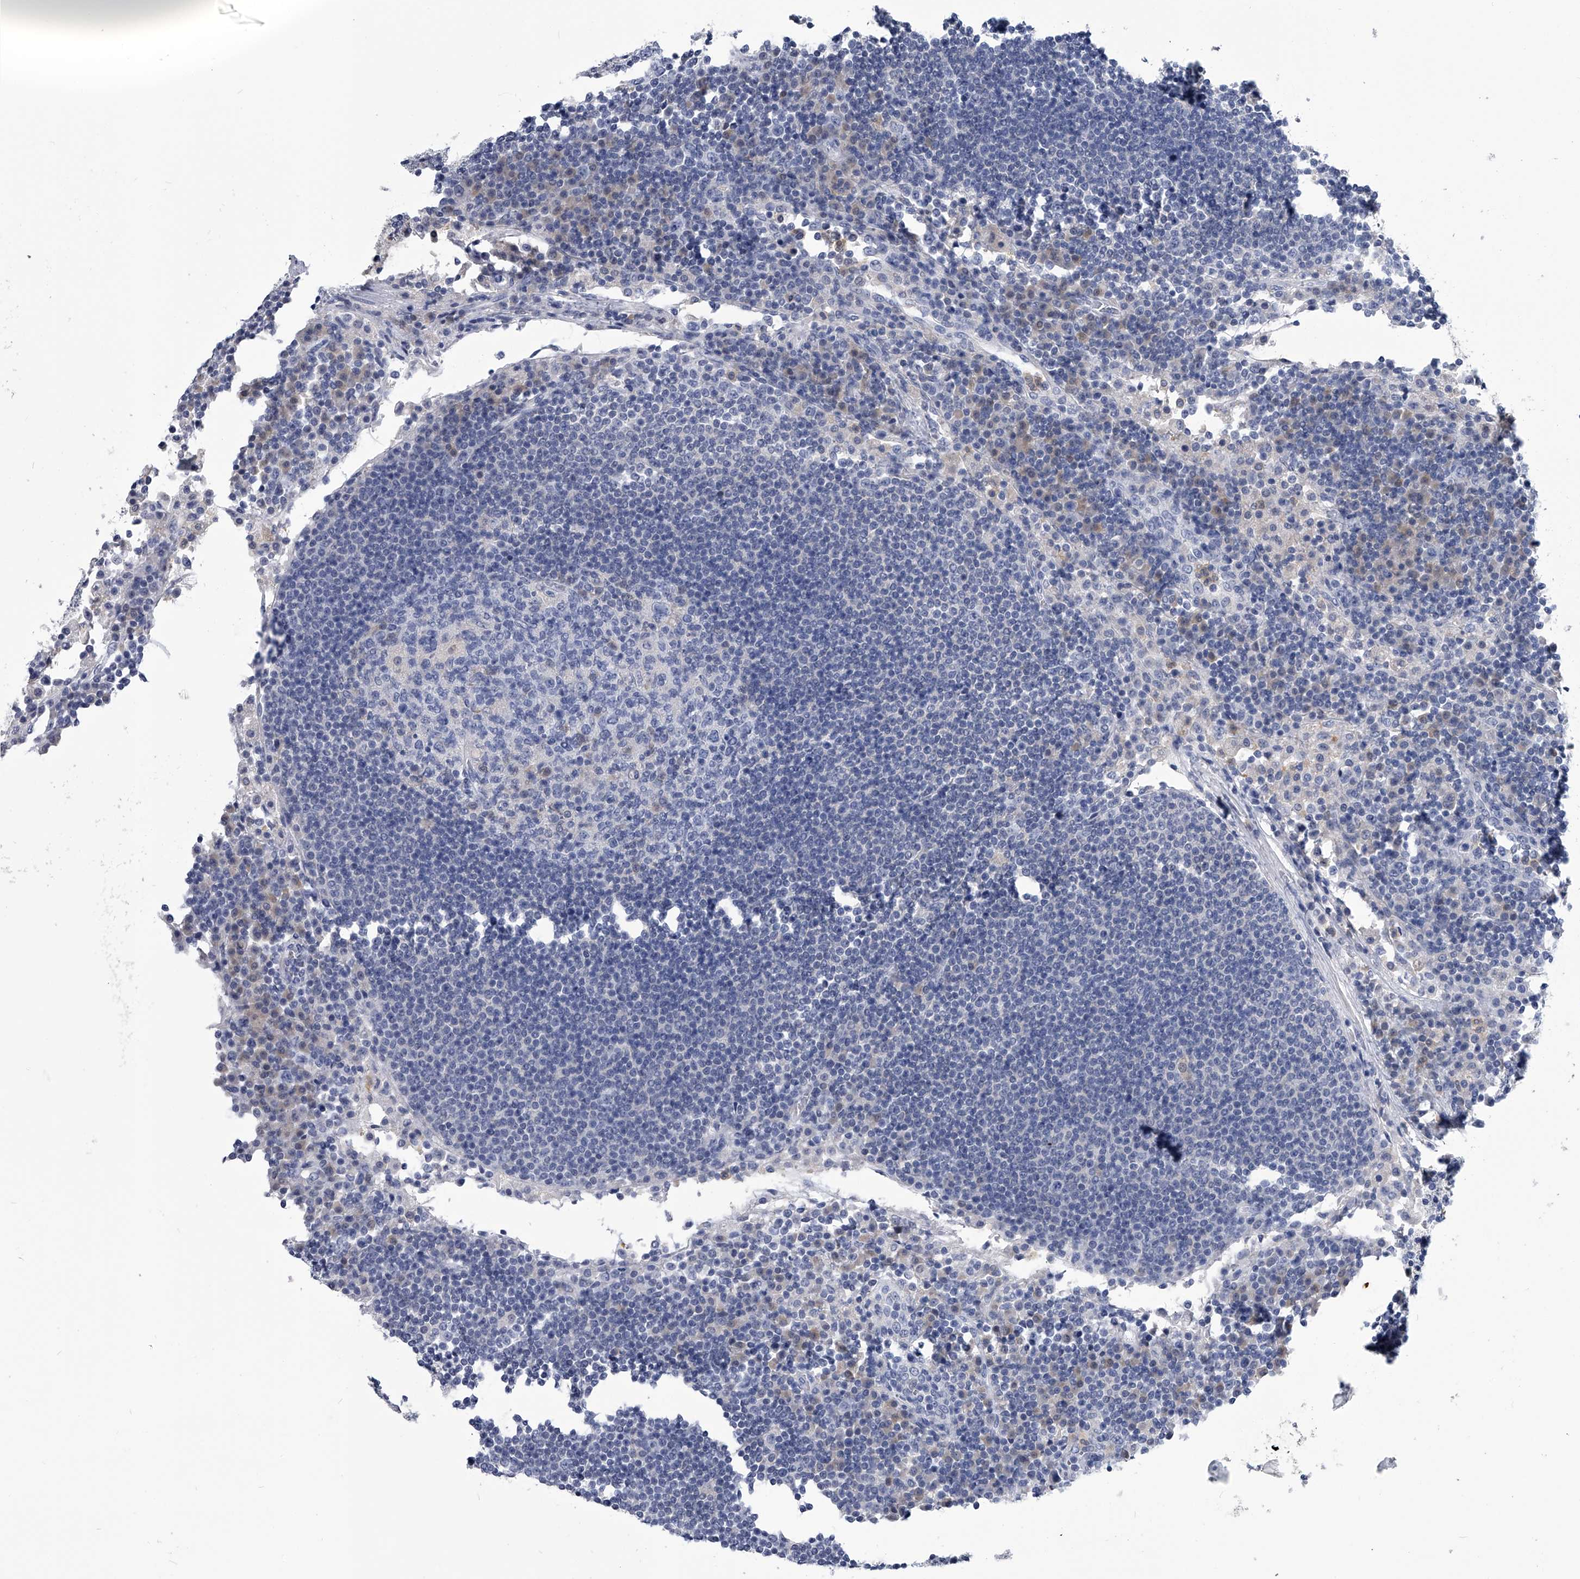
{"staining": {"intensity": "negative", "quantity": "none", "location": "none"}, "tissue": "lymph node", "cell_type": "Germinal center cells", "image_type": "normal", "snomed": [{"axis": "morphology", "description": "Normal tissue, NOS"}, {"axis": "topography", "description": "Lymph node"}], "caption": "This photomicrograph is of normal lymph node stained with IHC to label a protein in brown with the nuclei are counter-stained blue. There is no staining in germinal center cells. (DAB IHC, high magnification).", "gene": "PDXK", "patient": {"sex": "female", "age": 53}}